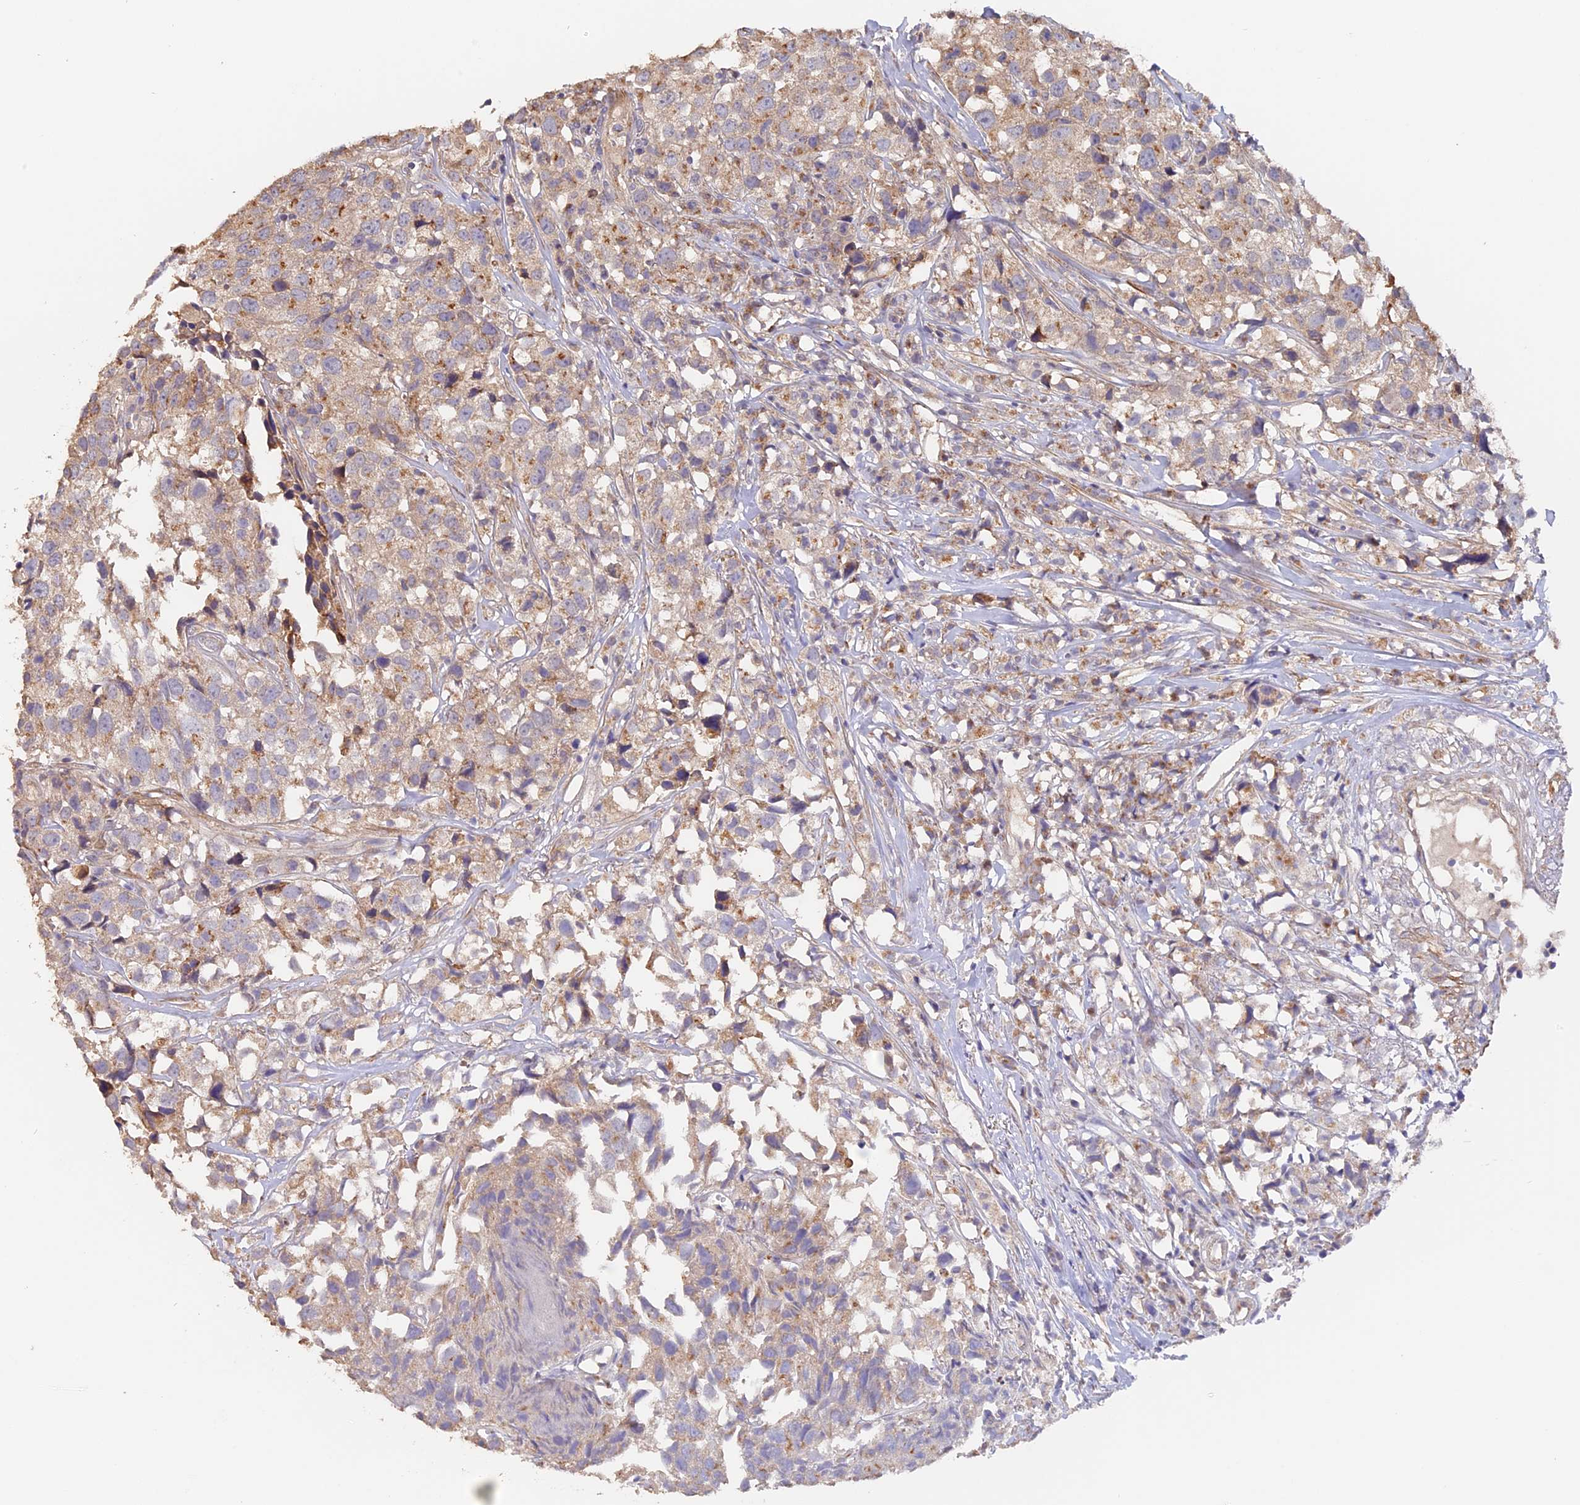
{"staining": {"intensity": "weak", "quantity": ">75%", "location": "cytoplasmic/membranous"}, "tissue": "urothelial cancer", "cell_type": "Tumor cells", "image_type": "cancer", "snomed": [{"axis": "morphology", "description": "Urothelial carcinoma, High grade"}, {"axis": "topography", "description": "Urinary bladder"}], "caption": "Human urothelial carcinoma (high-grade) stained for a protein (brown) reveals weak cytoplasmic/membranous positive staining in about >75% of tumor cells.", "gene": "TANGO6", "patient": {"sex": "female", "age": 75}}